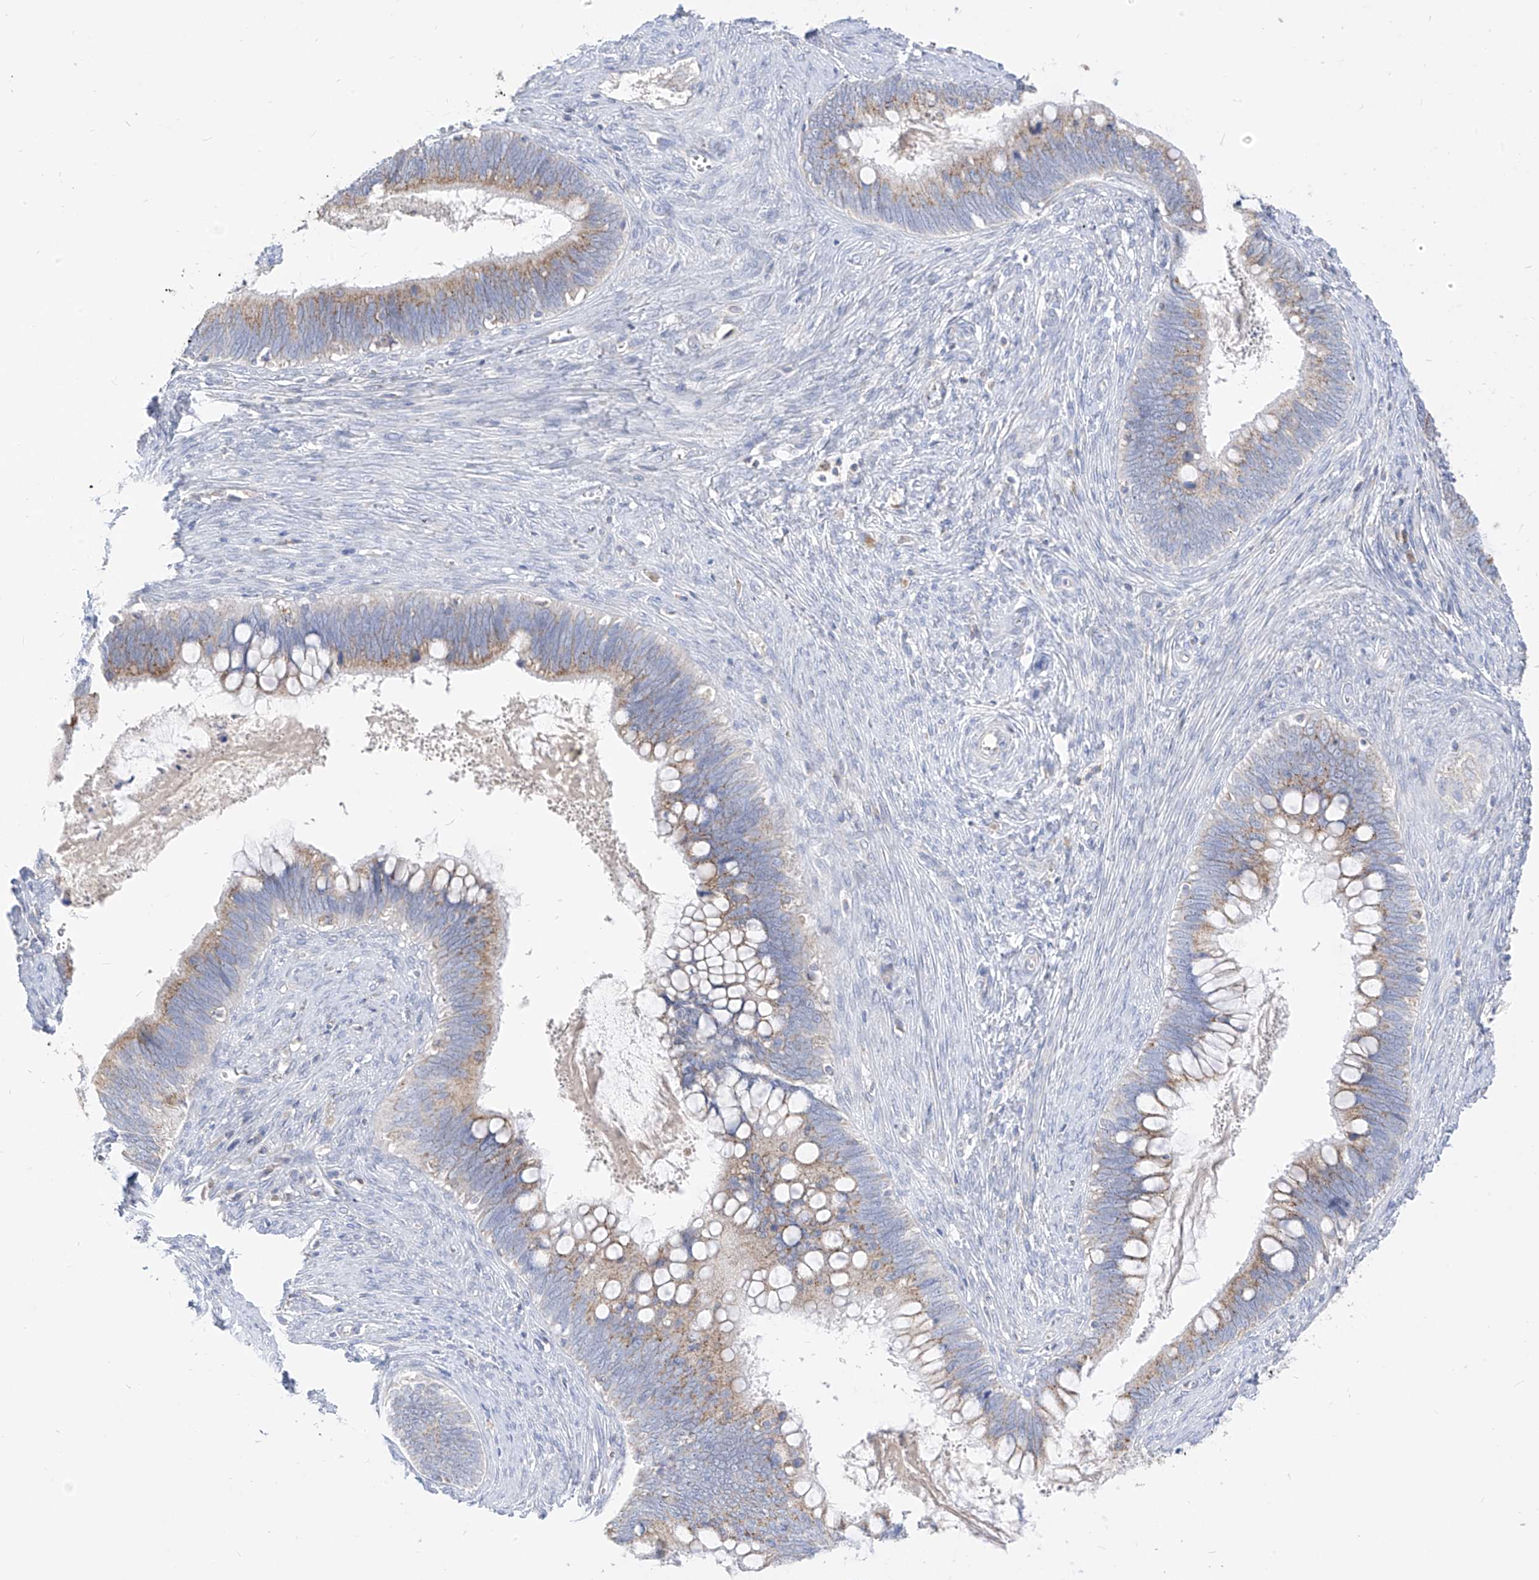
{"staining": {"intensity": "moderate", "quantity": ">75%", "location": "cytoplasmic/membranous"}, "tissue": "cervical cancer", "cell_type": "Tumor cells", "image_type": "cancer", "snomed": [{"axis": "morphology", "description": "Adenocarcinoma, NOS"}, {"axis": "topography", "description": "Cervix"}], "caption": "This histopathology image exhibits immunohistochemistry (IHC) staining of human cervical cancer, with medium moderate cytoplasmic/membranous positivity in approximately >75% of tumor cells.", "gene": "RASA2", "patient": {"sex": "female", "age": 42}}